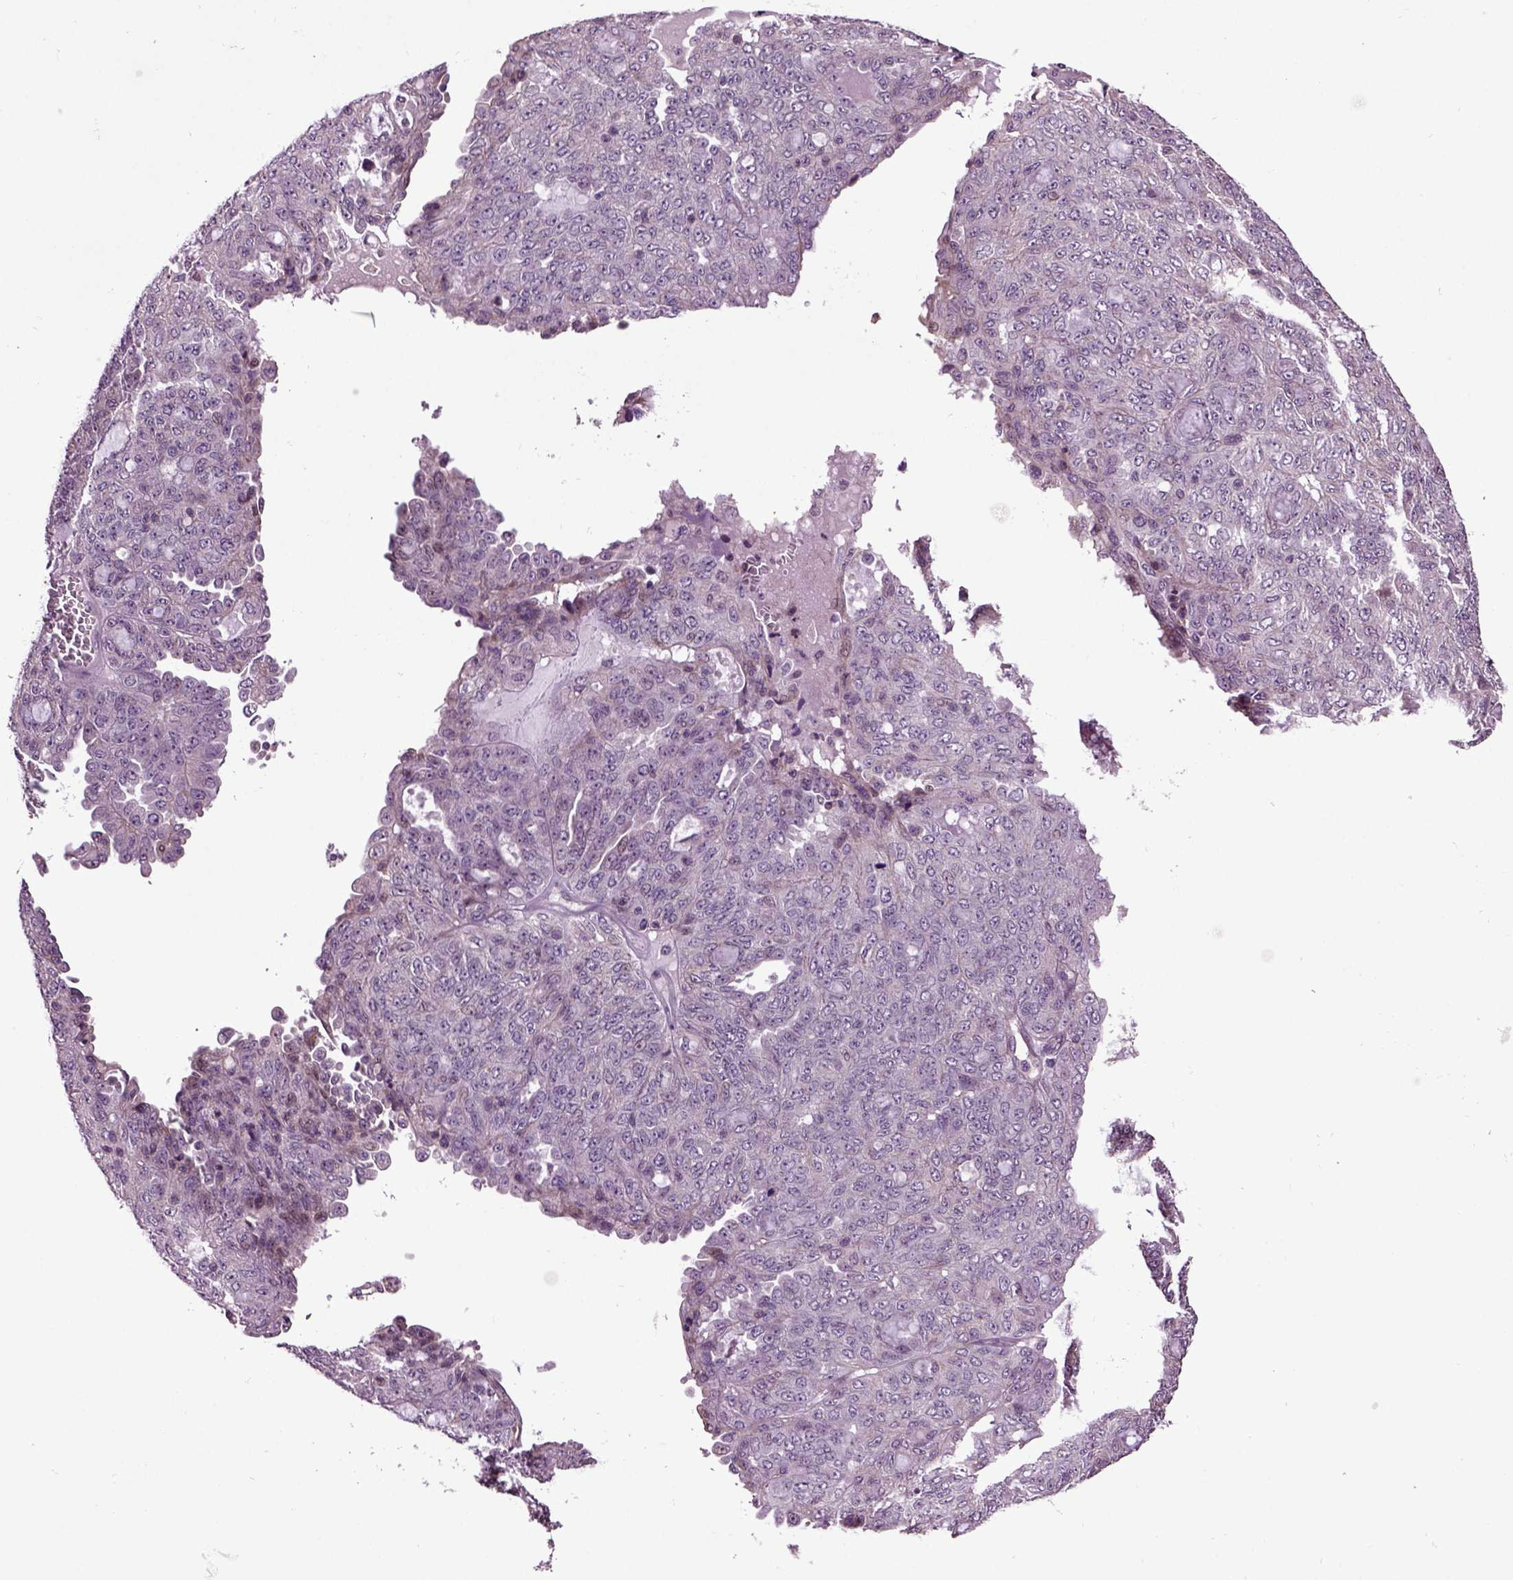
{"staining": {"intensity": "weak", "quantity": "<25%", "location": "cytoplasmic/membranous"}, "tissue": "ovarian cancer", "cell_type": "Tumor cells", "image_type": "cancer", "snomed": [{"axis": "morphology", "description": "Cystadenocarcinoma, serous, NOS"}, {"axis": "topography", "description": "Ovary"}], "caption": "A micrograph of human ovarian cancer (serous cystadenocarcinoma) is negative for staining in tumor cells.", "gene": "HAGHL", "patient": {"sex": "female", "age": 71}}